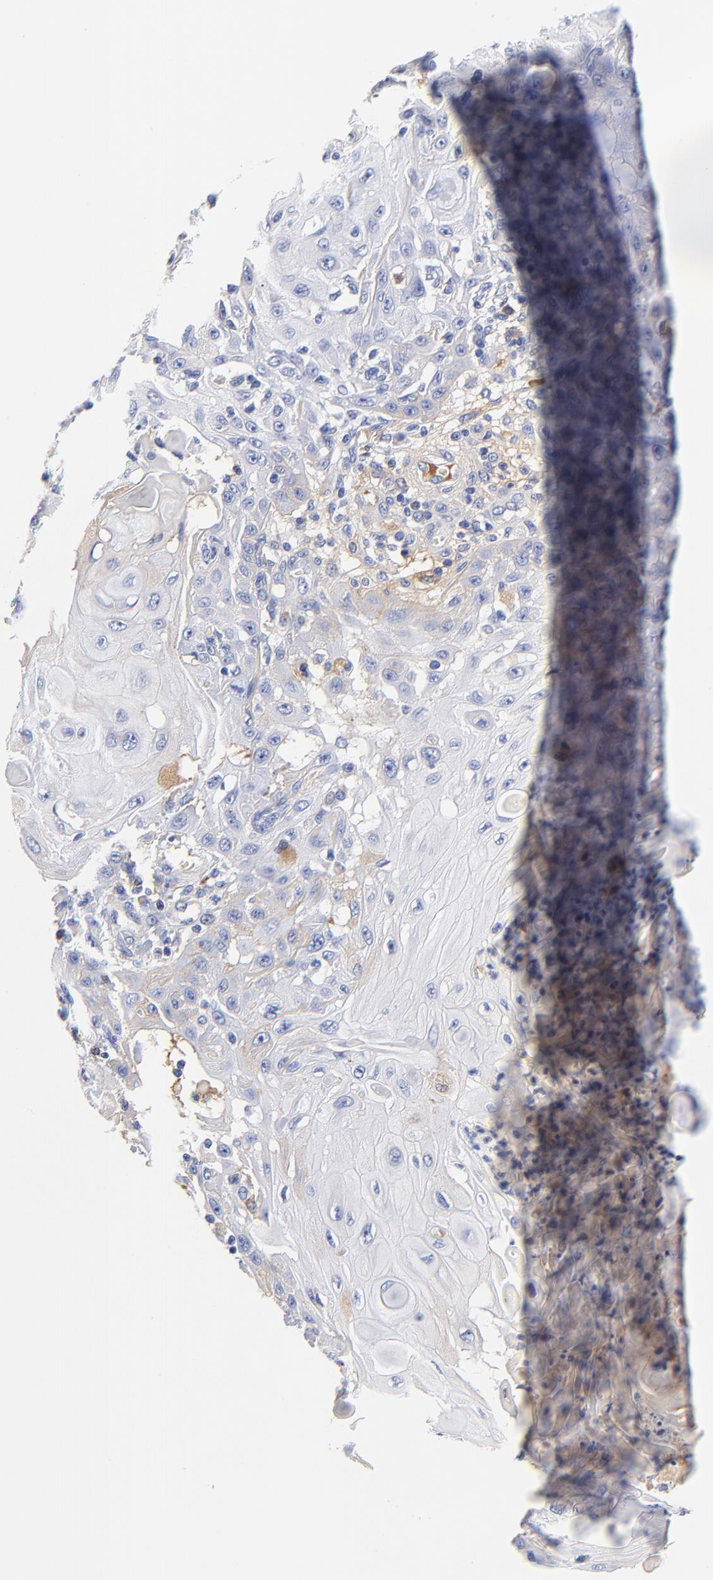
{"staining": {"intensity": "weak", "quantity": "<25%", "location": "cytoplasmic/membranous"}, "tissue": "skin cancer", "cell_type": "Tumor cells", "image_type": "cancer", "snomed": [{"axis": "morphology", "description": "Squamous cell carcinoma, NOS"}, {"axis": "topography", "description": "Skin"}], "caption": "The photomicrograph shows no staining of tumor cells in squamous cell carcinoma (skin).", "gene": "IGLV3-10", "patient": {"sex": "male", "age": 24}}